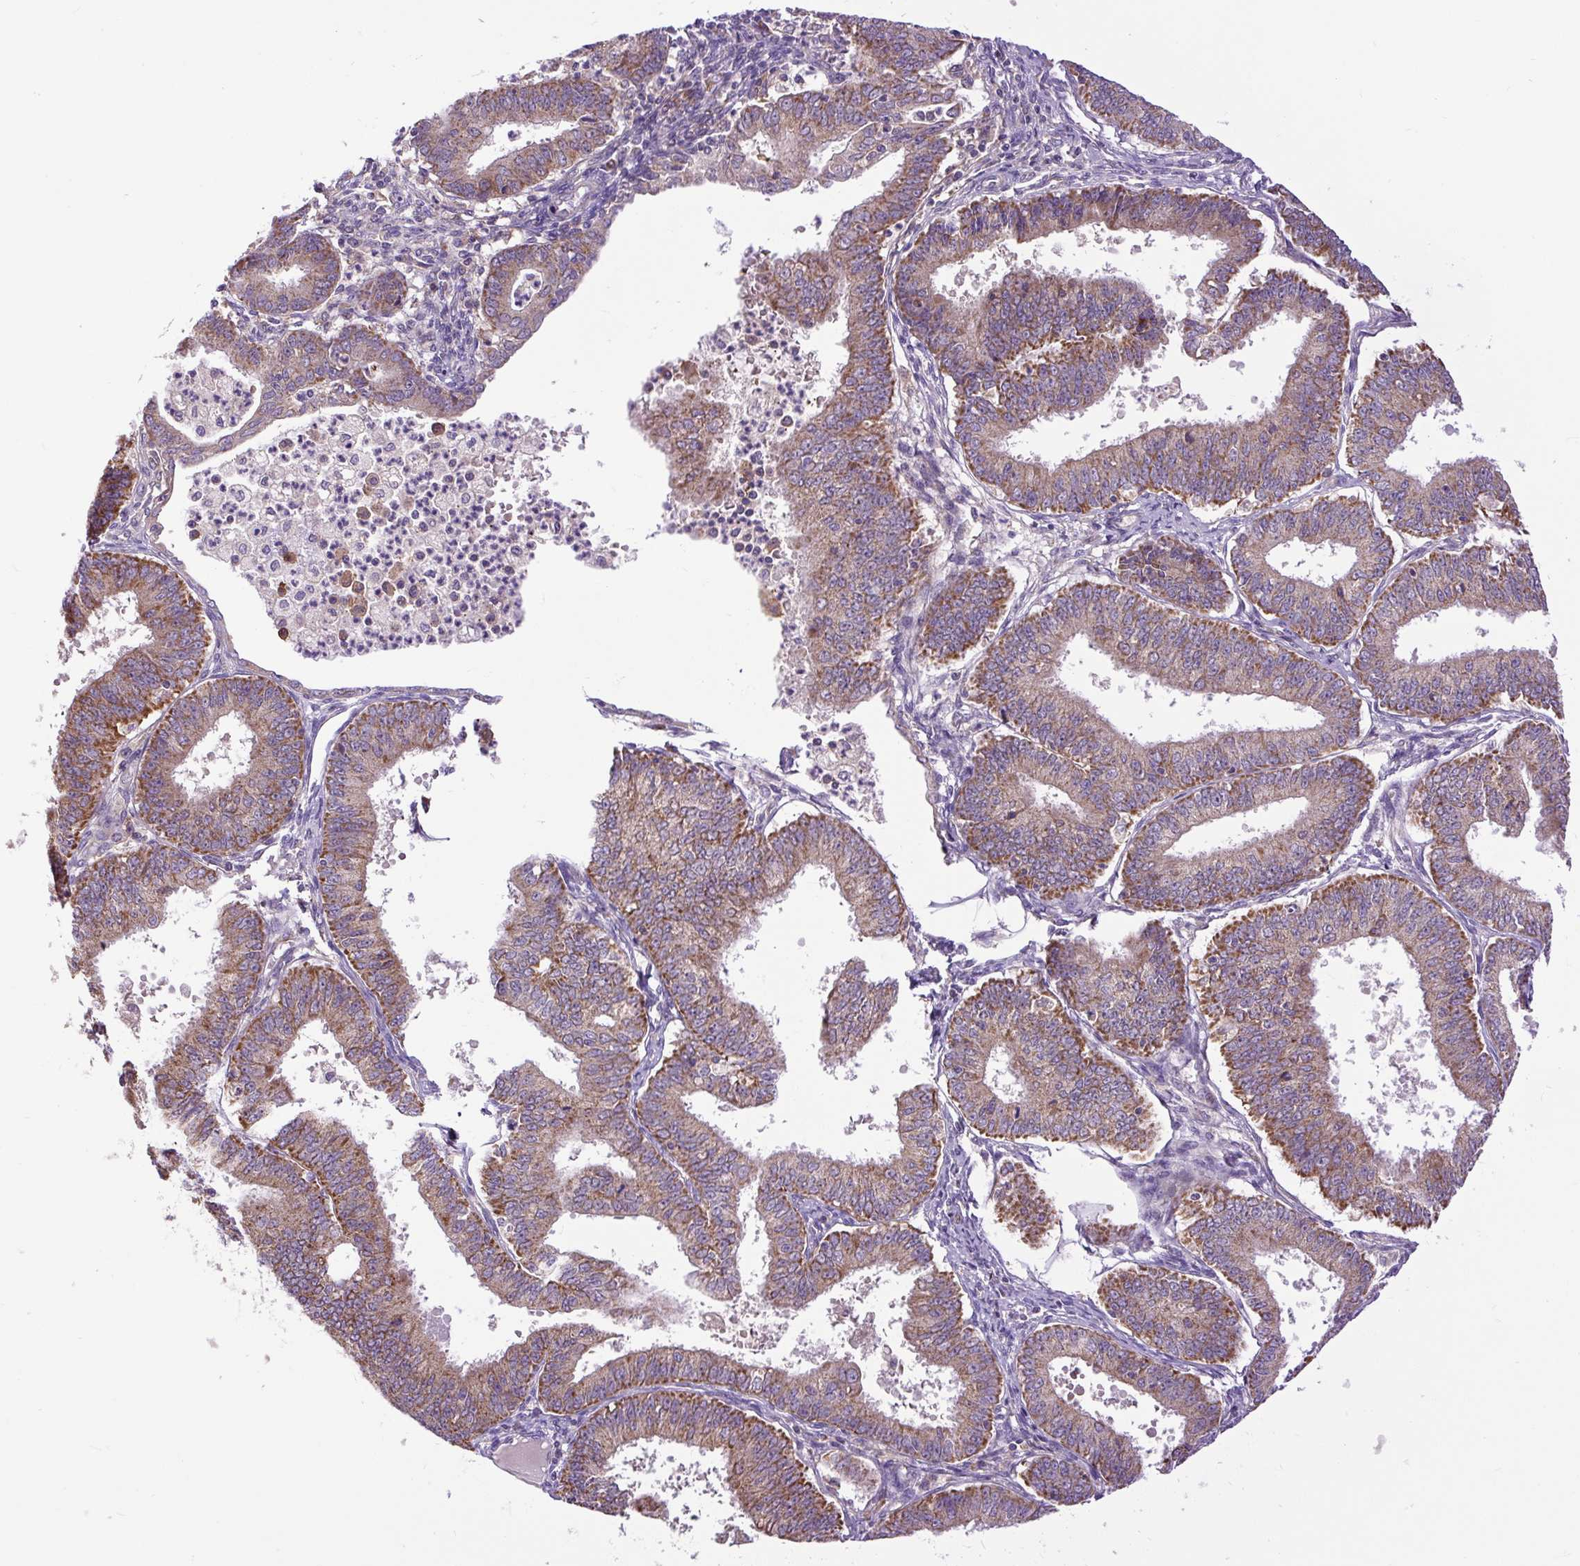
{"staining": {"intensity": "moderate", "quantity": "25%-75%", "location": "cytoplasmic/membranous"}, "tissue": "endometrial cancer", "cell_type": "Tumor cells", "image_type": "cancer", "snomed": [{"axis": "morphology", "description": "Adenocarcinoma, NOS"}, {"axis": "topography", "description": "Endometrium"}], "caption": "DAB immunohistochemical staining of endometrial adenocarcinoma displays moderate cytoplasmic/membranous protein expression in approximately 25%-75% of tumor cells. (DAB (3,3'-diaminobenzidine) IHC, brown staining for protein, blue staining for nuclei).", "gene": "TM2D3", "patient": {"sex": "female", "age": 73}}